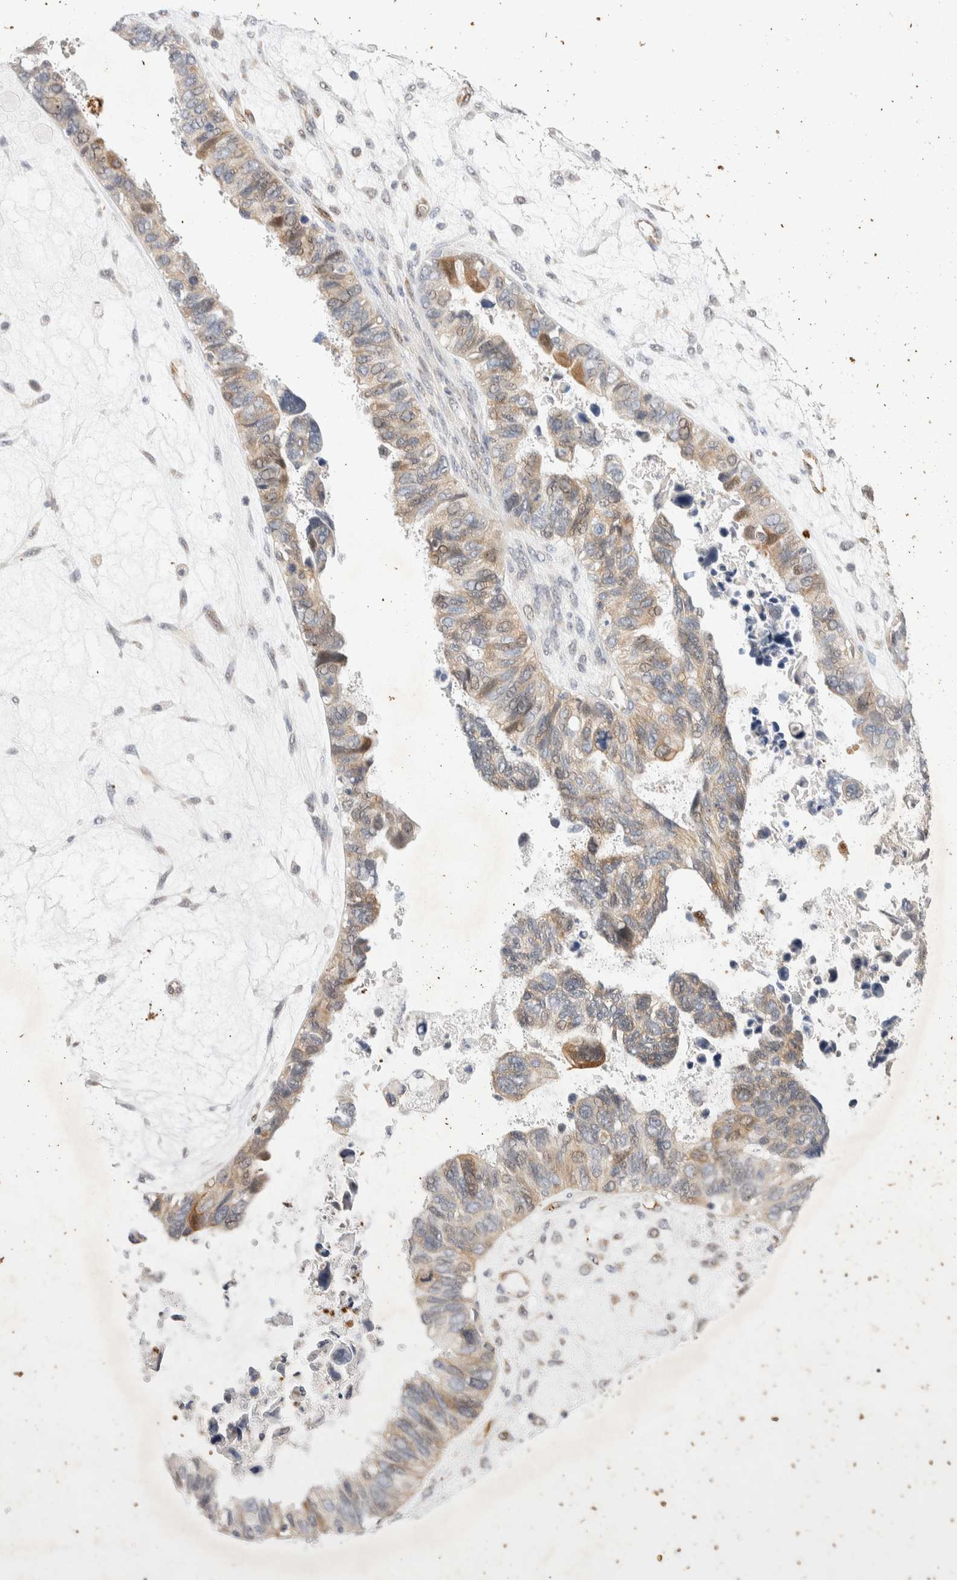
{"staining": {"intensity": "weak", "quantity": "<25%", "location": "cytoplasmic/membranous"}, "tissue": "ovarian cancer", "cell_type": "Tumor cells", "image_type": "cancer", "snomed": [{"axis": "morphology", "description": "Cystadenocarcinoma, serous, NOS"}, {"axis": "topography", "description": "Ovary"}], "caption": "Tumor cells are negative for brown protein staining in ovarian cancer (serous cystadenocarcinoma).", "gene": "NSMAF", "patient": {"sex": "female", "age": 79}}